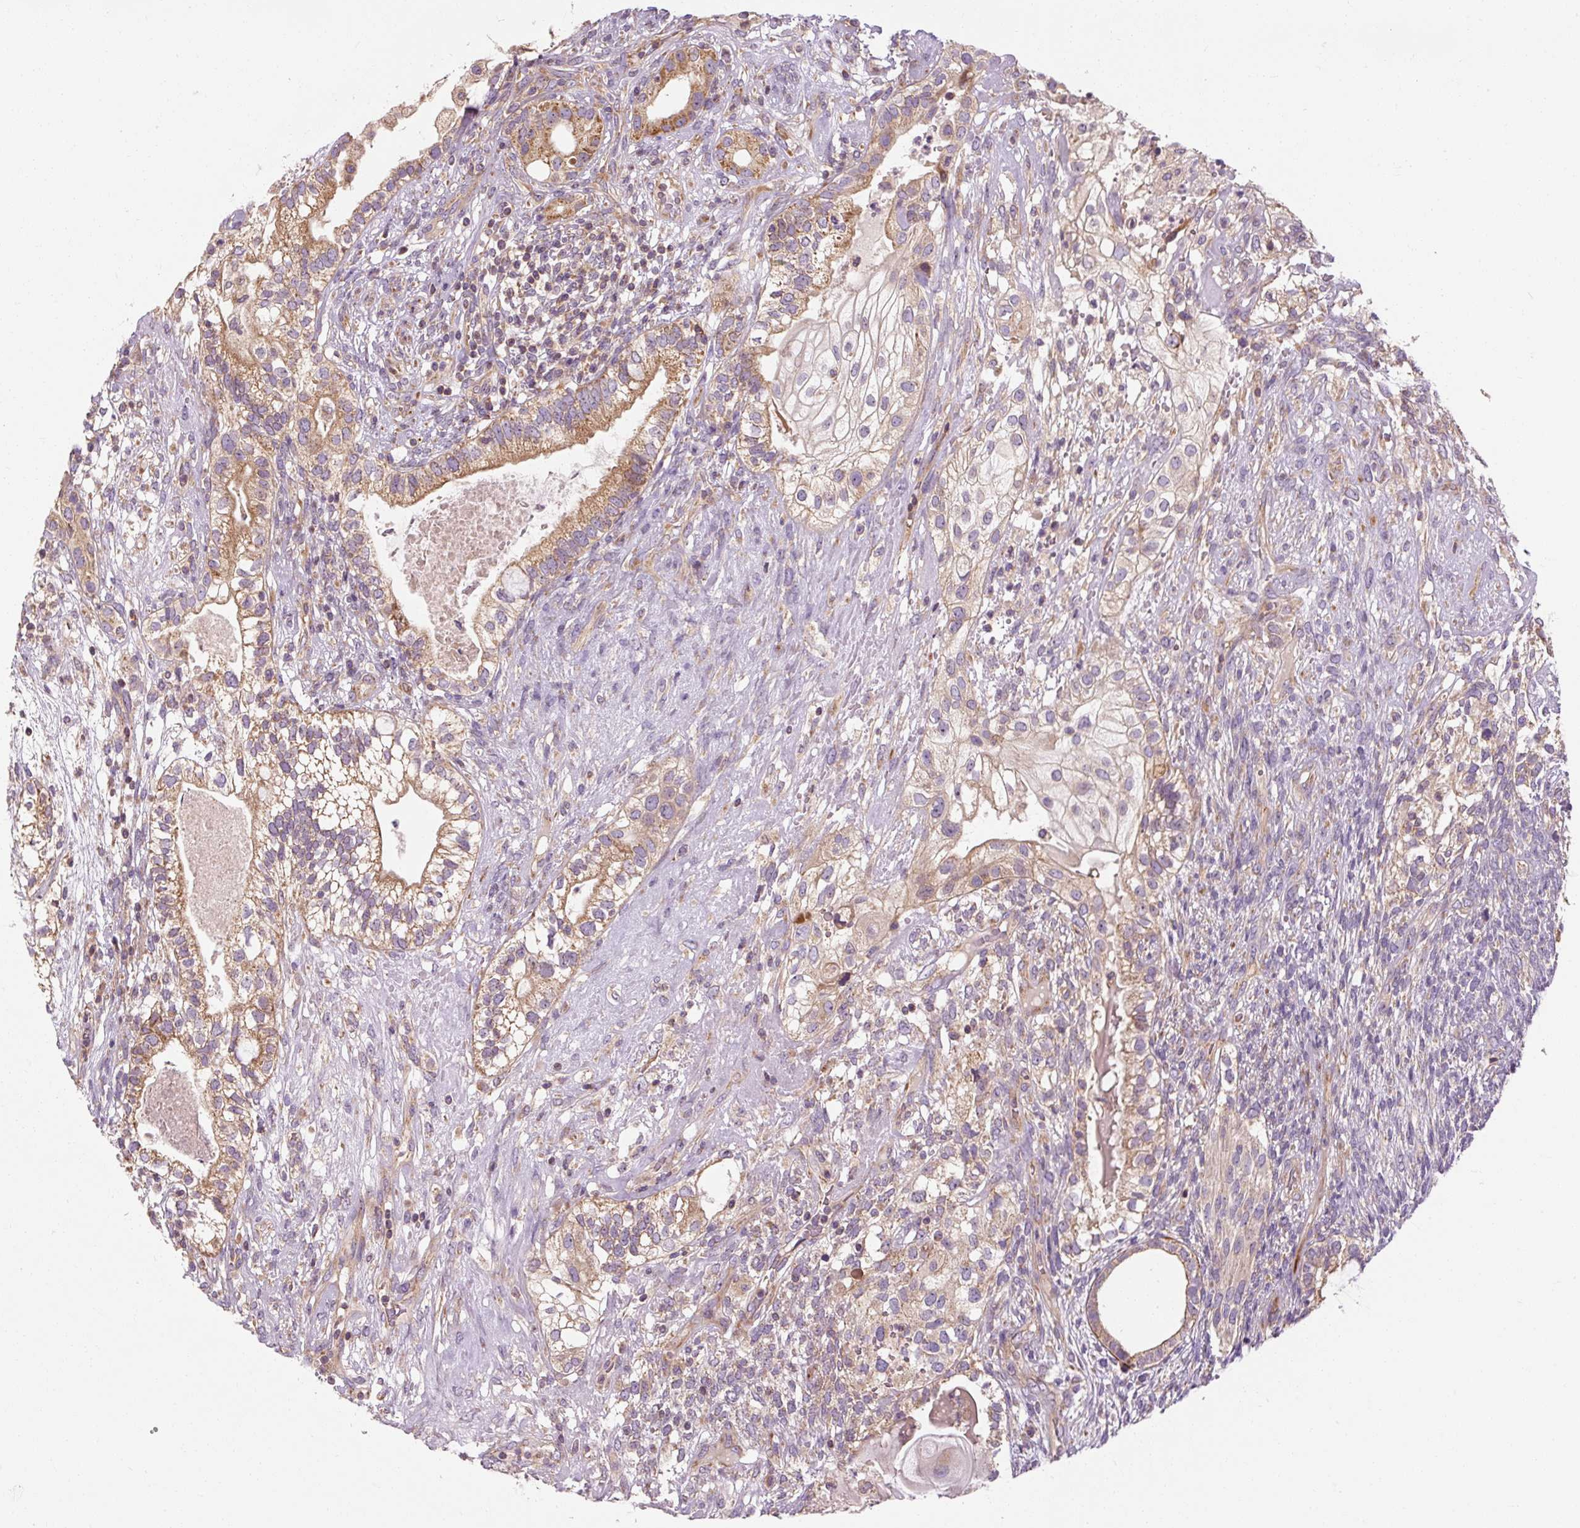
{"staining": {"intensity": "moderate", "quantity": ">75%", "location": "cytoplasmic/membranous"}, "tissue": "testis cancer", "cell_type": "Tumor cells", "image_type": "cancer", "snomed": [{"axis": "morphology", "description": "Seminoma, NOS"}, {"axis": "morphology", "description": "Carcinoma, Embryonal, NOS"}, {"axis": "topography", "description": "Testis"}], "caption": "Immunohistochemical staining of human testis embryonal carcinoma reveals medium levels of moderate cytoplasmic/membranous staining in about >75% of tumor cells.", "gene": "PRSS48", "patient": {"sex": "male", "age": 41}}